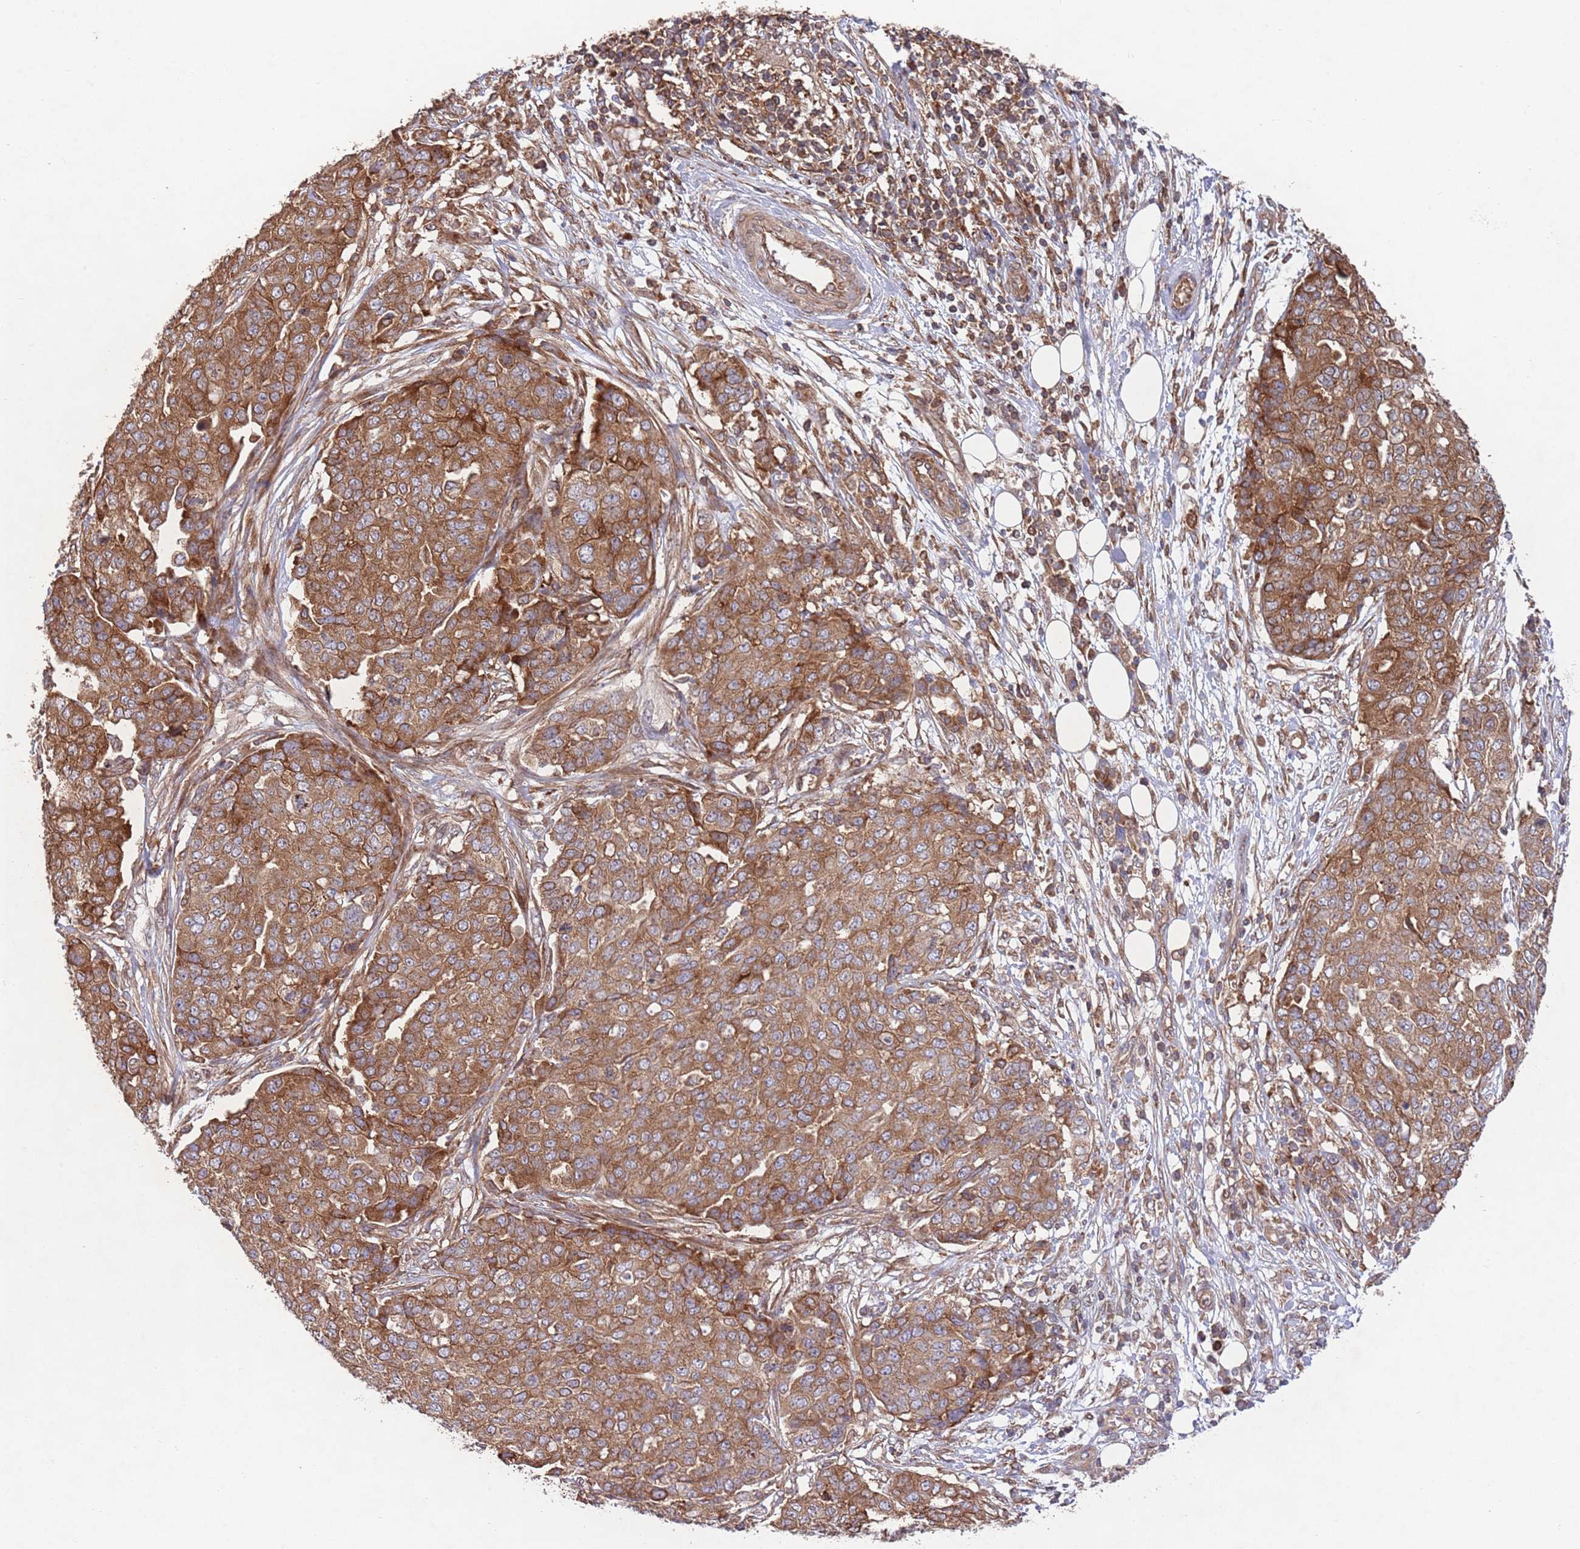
{"staining": {"intensity": "moderate", "quantity": ">75%", "location": "cytoplasmic/membranous"}, "tissue": "ovarian cancer", "cell_type": "Tumor cells", "image_type": "cancer", "snomed": [{"axis": "morphology", "description": "Cystadenocarcinoma, serous, NOS"}, {"axis": "topography", "description": "Soft tissue"}, {"axis": "topography", "description": "Ovary"}], "caption": "Protein analysis of ovarian cancer tissue demonstrates moderate cytoplasmic/membranous staining in about >75% of tumor cells. (DAB (3,3'-diaminobenzidine) IHC with brightfield microscopy, high magnification).", "gene": "RNF19B", "patient": {"sex": "female", "age": 57}}